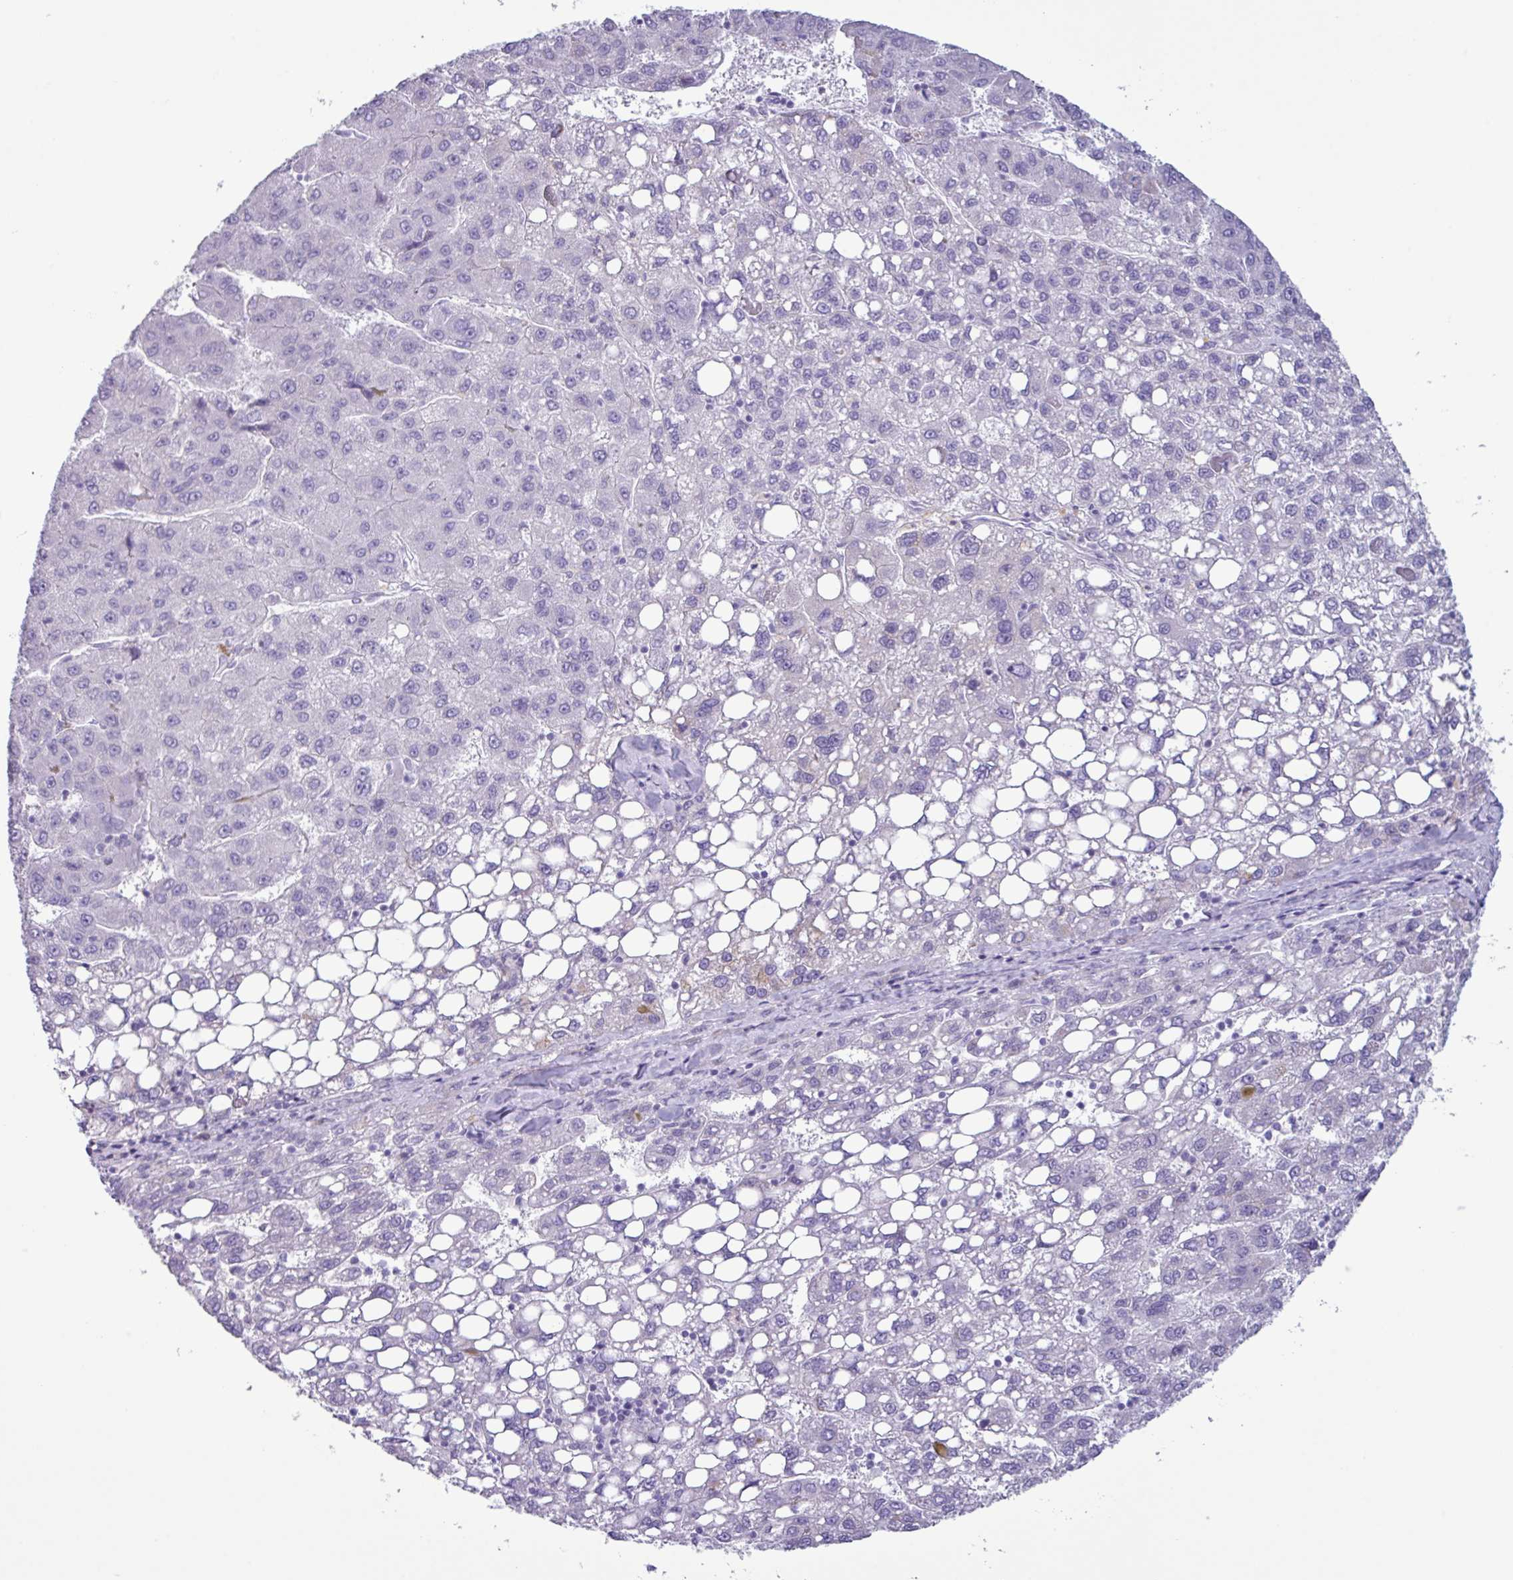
{"staining": {"intensity": "negative", "quantity": "none", "location": "none"}, "tissue": "liver cancer", "cell_type": "Tumor cells", "image_type": "cancer", "snomed": [{"axis": "morphology", "description": "Carcinoma, Hepatocellular, NOS"}, {"axis": "topography", "description": "Liver"}], "caption": "This is an immunohistochemistry (IHC) photomicrograph of liver hepatocellular carcinoma. There is no staining in tumor cells.", "gene": "AGO3", "patient": {"sex": "female", "age": 82}}